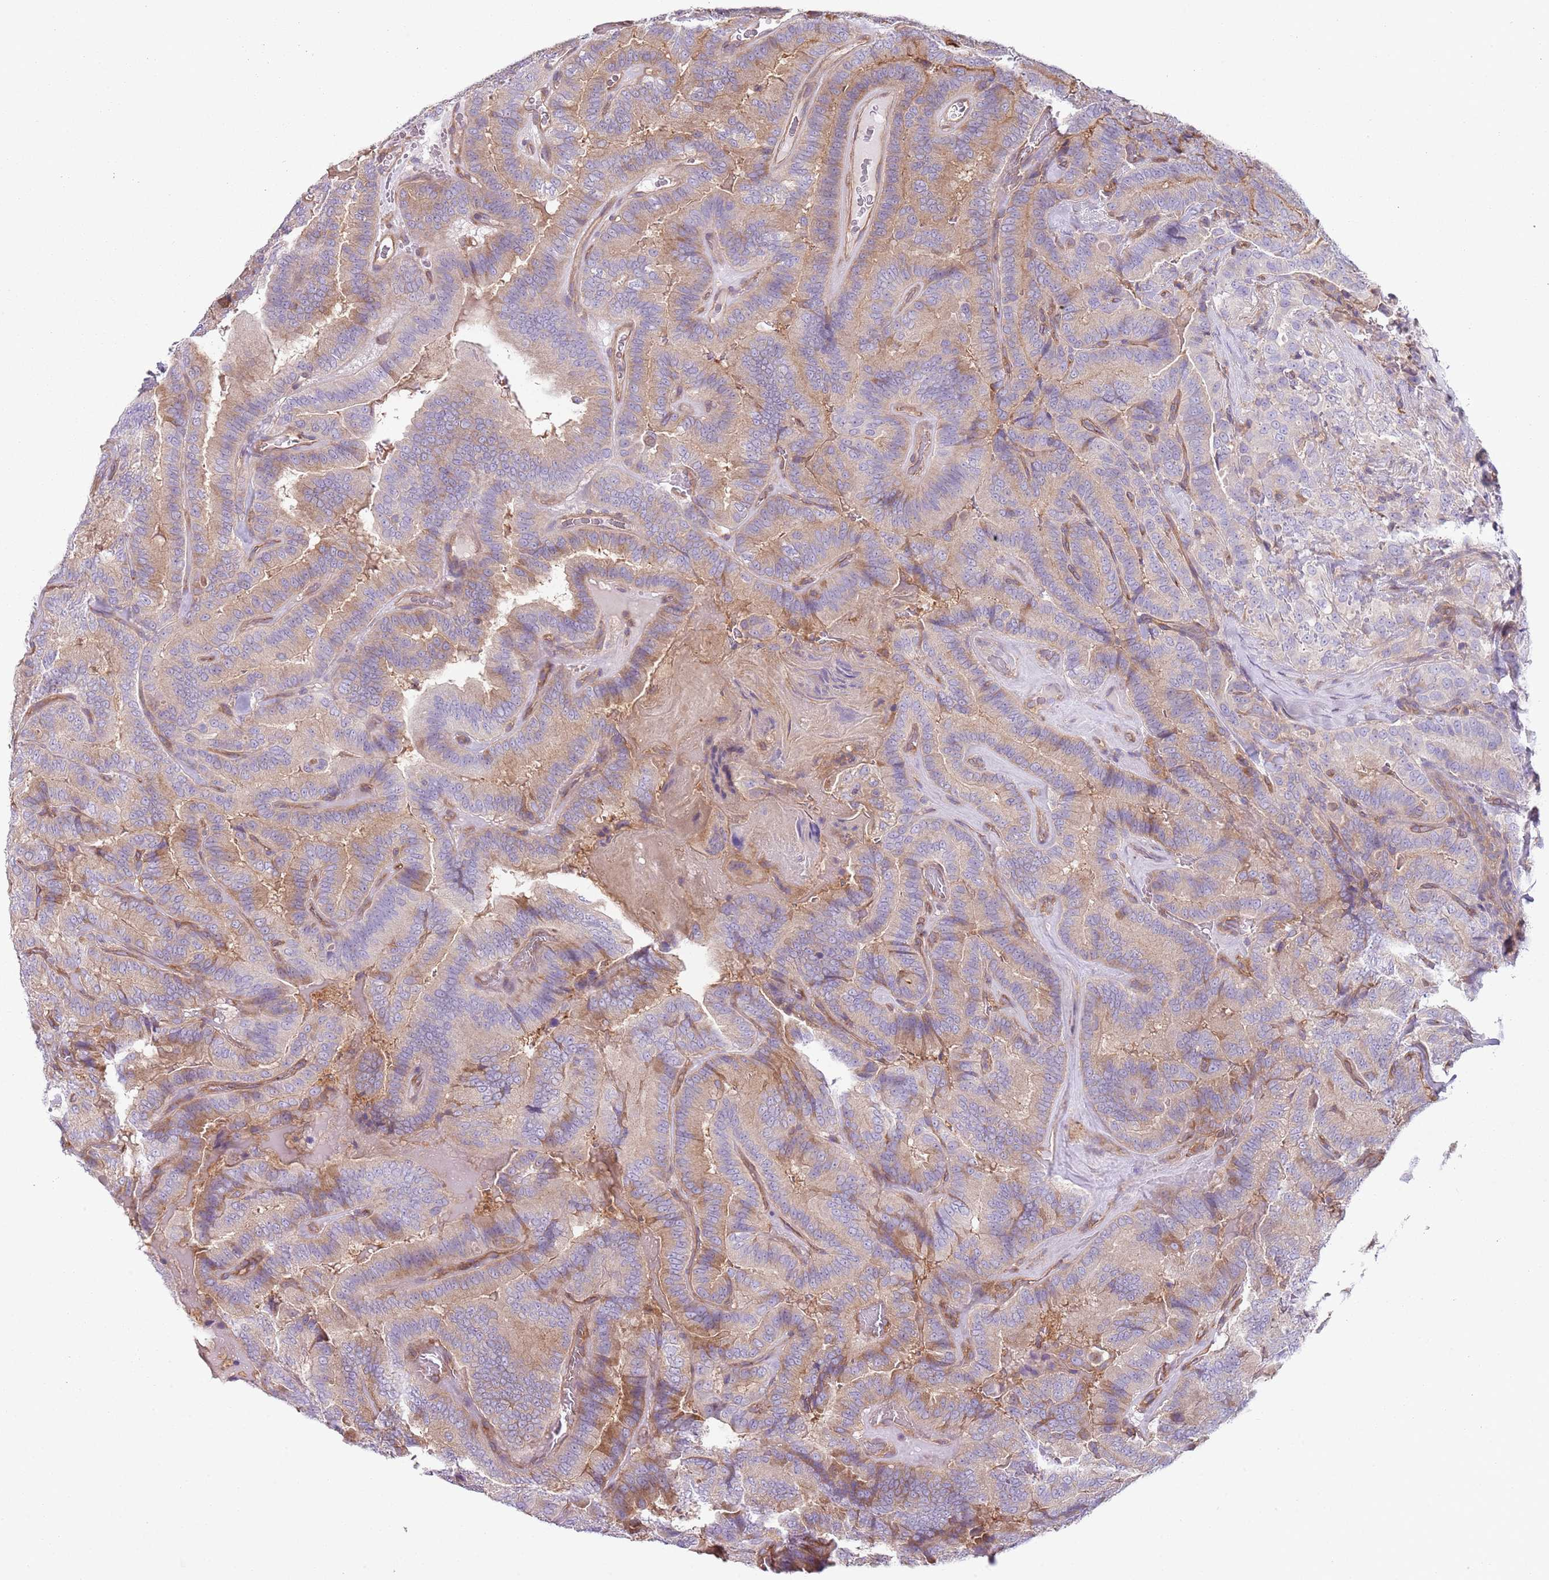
{"staining": {"intensity": "negative", "quantity": "none", "location": "none"}, "tissue": "thyroid cancer", "cell_type": "Tumor cells", "image_type": "cancer", "snomed": [{"axis": "morphology", "description": "Papillary adenocarcinoma, NOS"}, {"axis": "topography", "description": "Thyroid gland"}], "caption": "This is an immunohistochemistry photomicrograph of human thyroid cancer (papillary adenocarcinoma). There is no expression in tumor cells.", "gene": "GNAI3", "patient": {"sex": "male", "age": 61}}